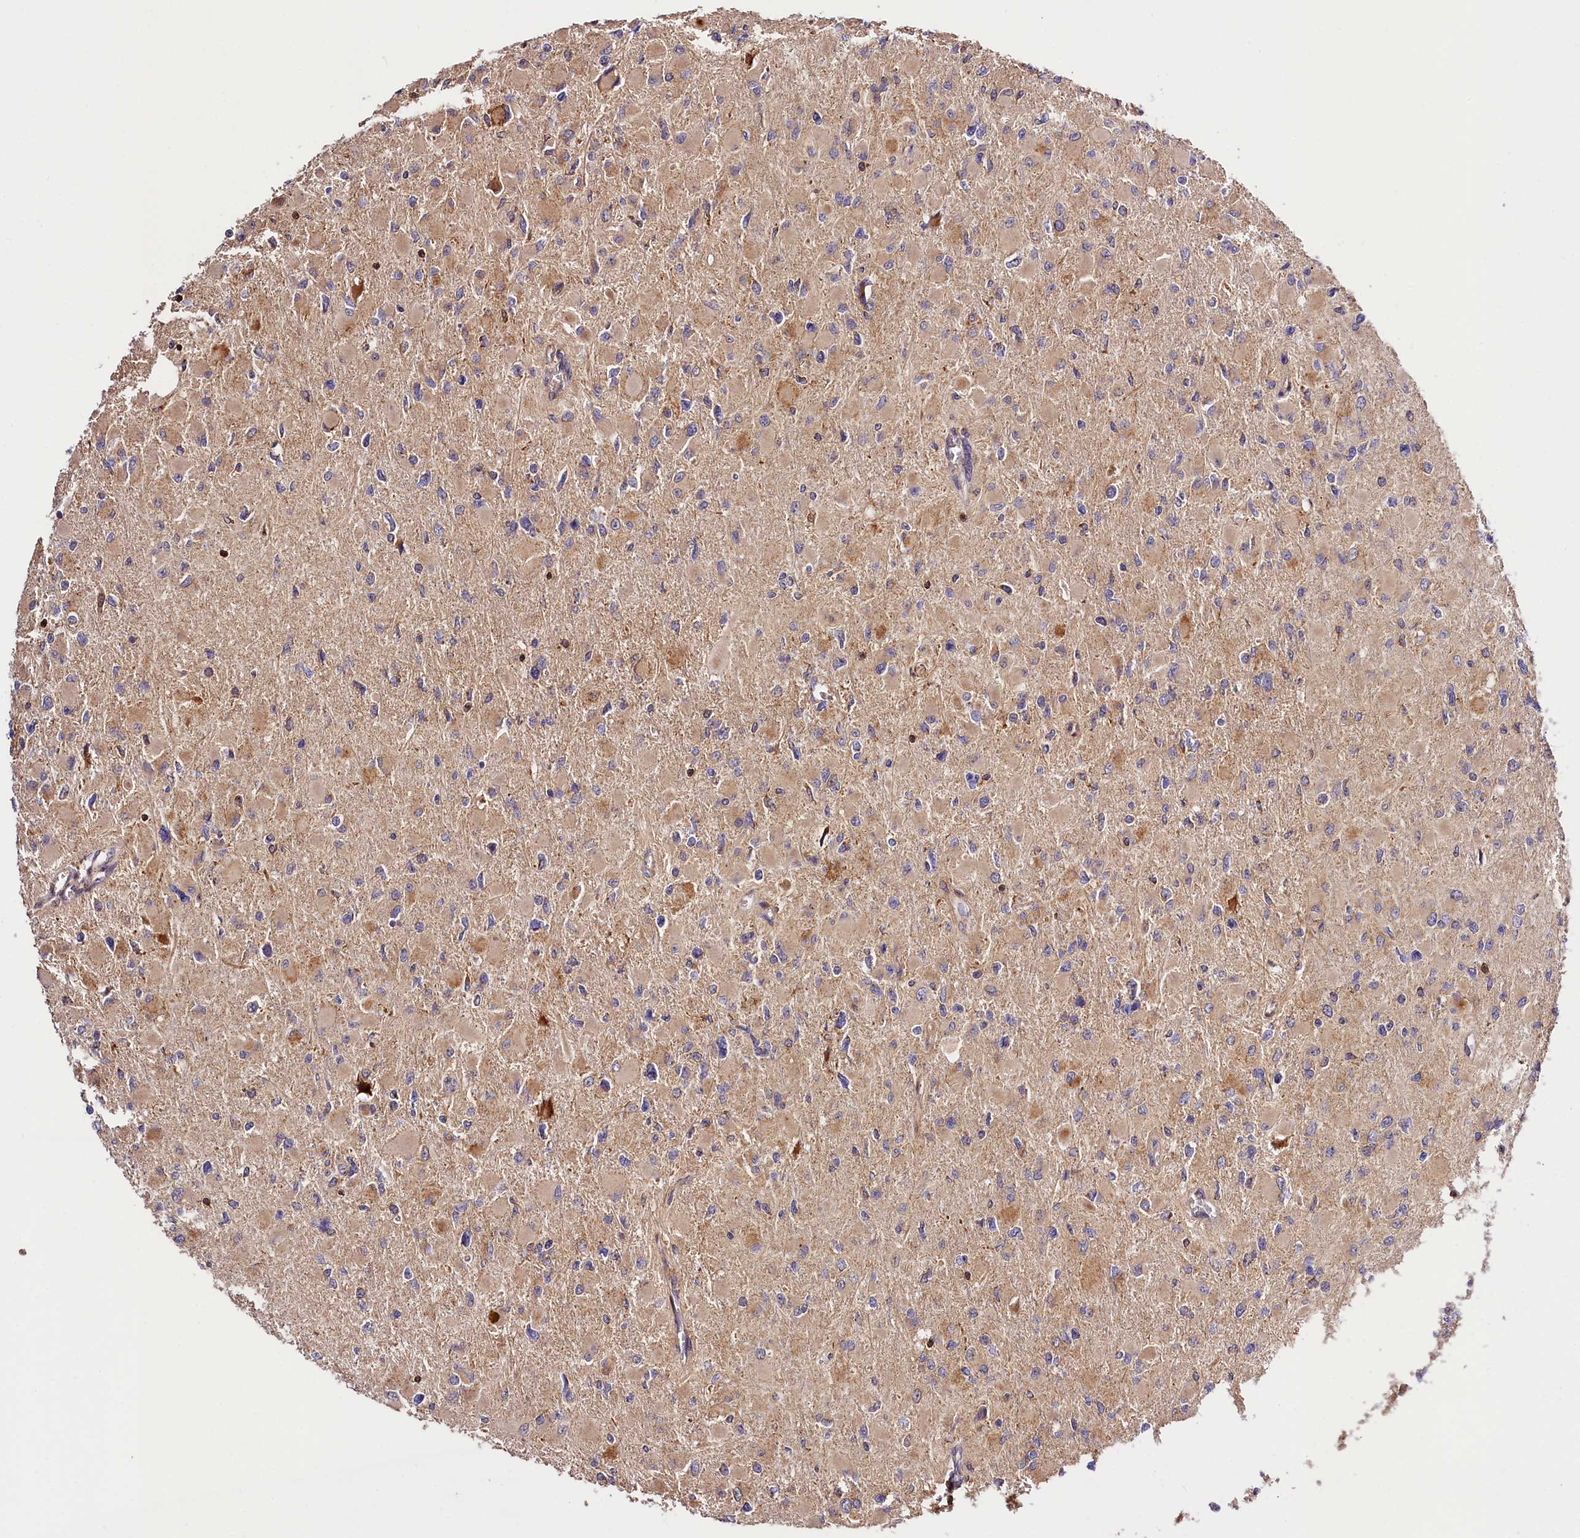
{"staining": {"intensity": "moderate", "quantity": "<25%", "location": "cytoplasmic/membranous"}, "tissue": "glioma", "cell_type": "Tumor cells", "image_type": "cancer", "snomed": [{"axis": "morphology", "description": "Glioma, malignant, High grade"}, {"axis": "topography", "description": "Cerebral cortex"}], "caption": "This histopathology image exhibits glioma stained with immunohistochemistry (IHC) to label a protein in brown. The cytoplasmic/membranous of tumor cells show moderate positivity for the protein. Nuclei are counter-stained blue.", "gene": "KPTN", "patient": {"sex": "female", "age": 36}}